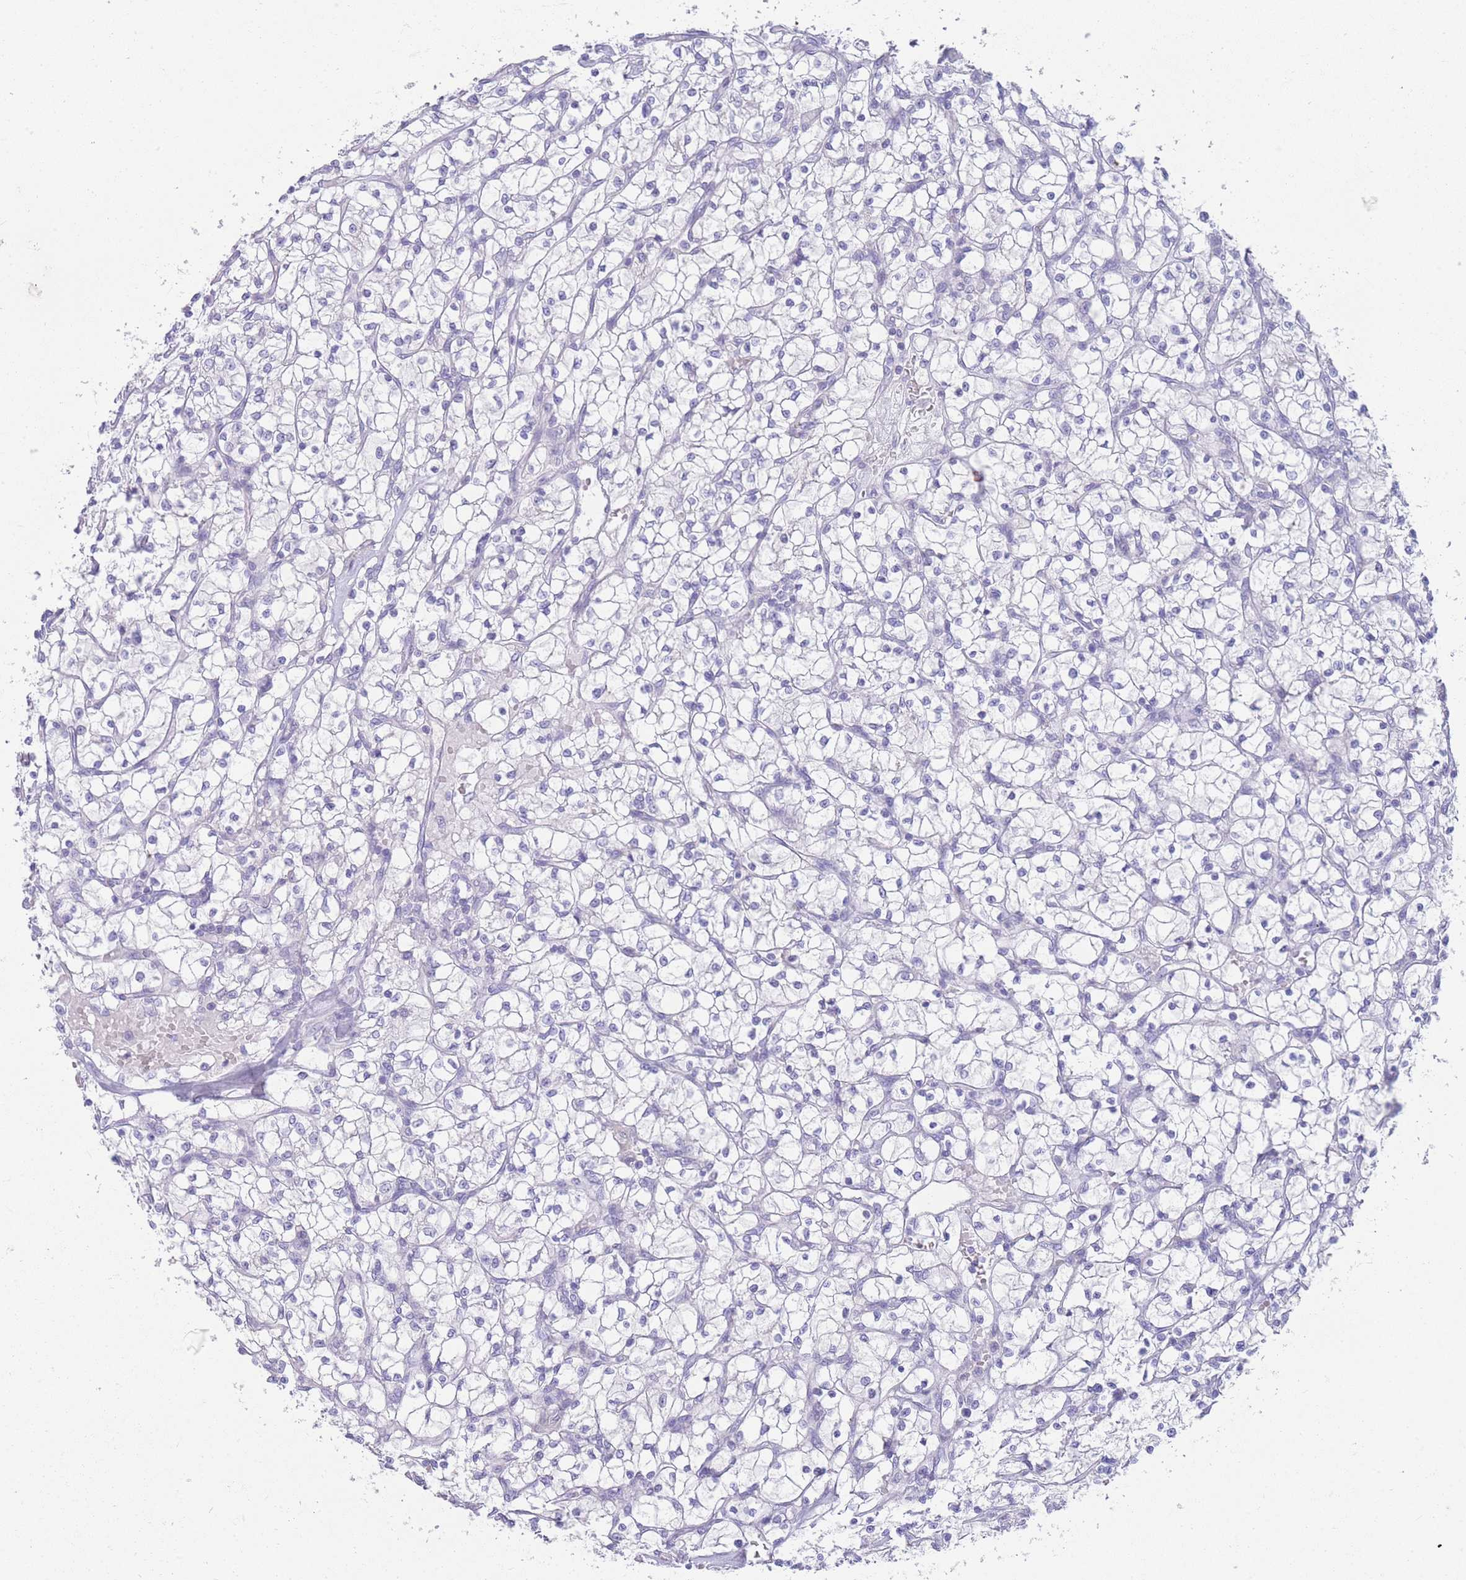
{"staining": {"intensity": "negative", "quantity": "none", "location": "none"}, "tissue": "renal cancer", "cell_type": "Tumor cells", "image_type": "cancer", "snomed": [{"axis": "morphology", "description": "Adenocarcinoma, NOS"}, {"axis": "topography", "description": "Kidney"}], "caption": "Micrograph shows no significant protein positivity in tumor cells of renal cancer (adenocarcinoma). (DAB immunohistochemistry (IHC), high magnification).", "gene": "LRRC37A", "patient": {"sex": "female", "age": 64}}